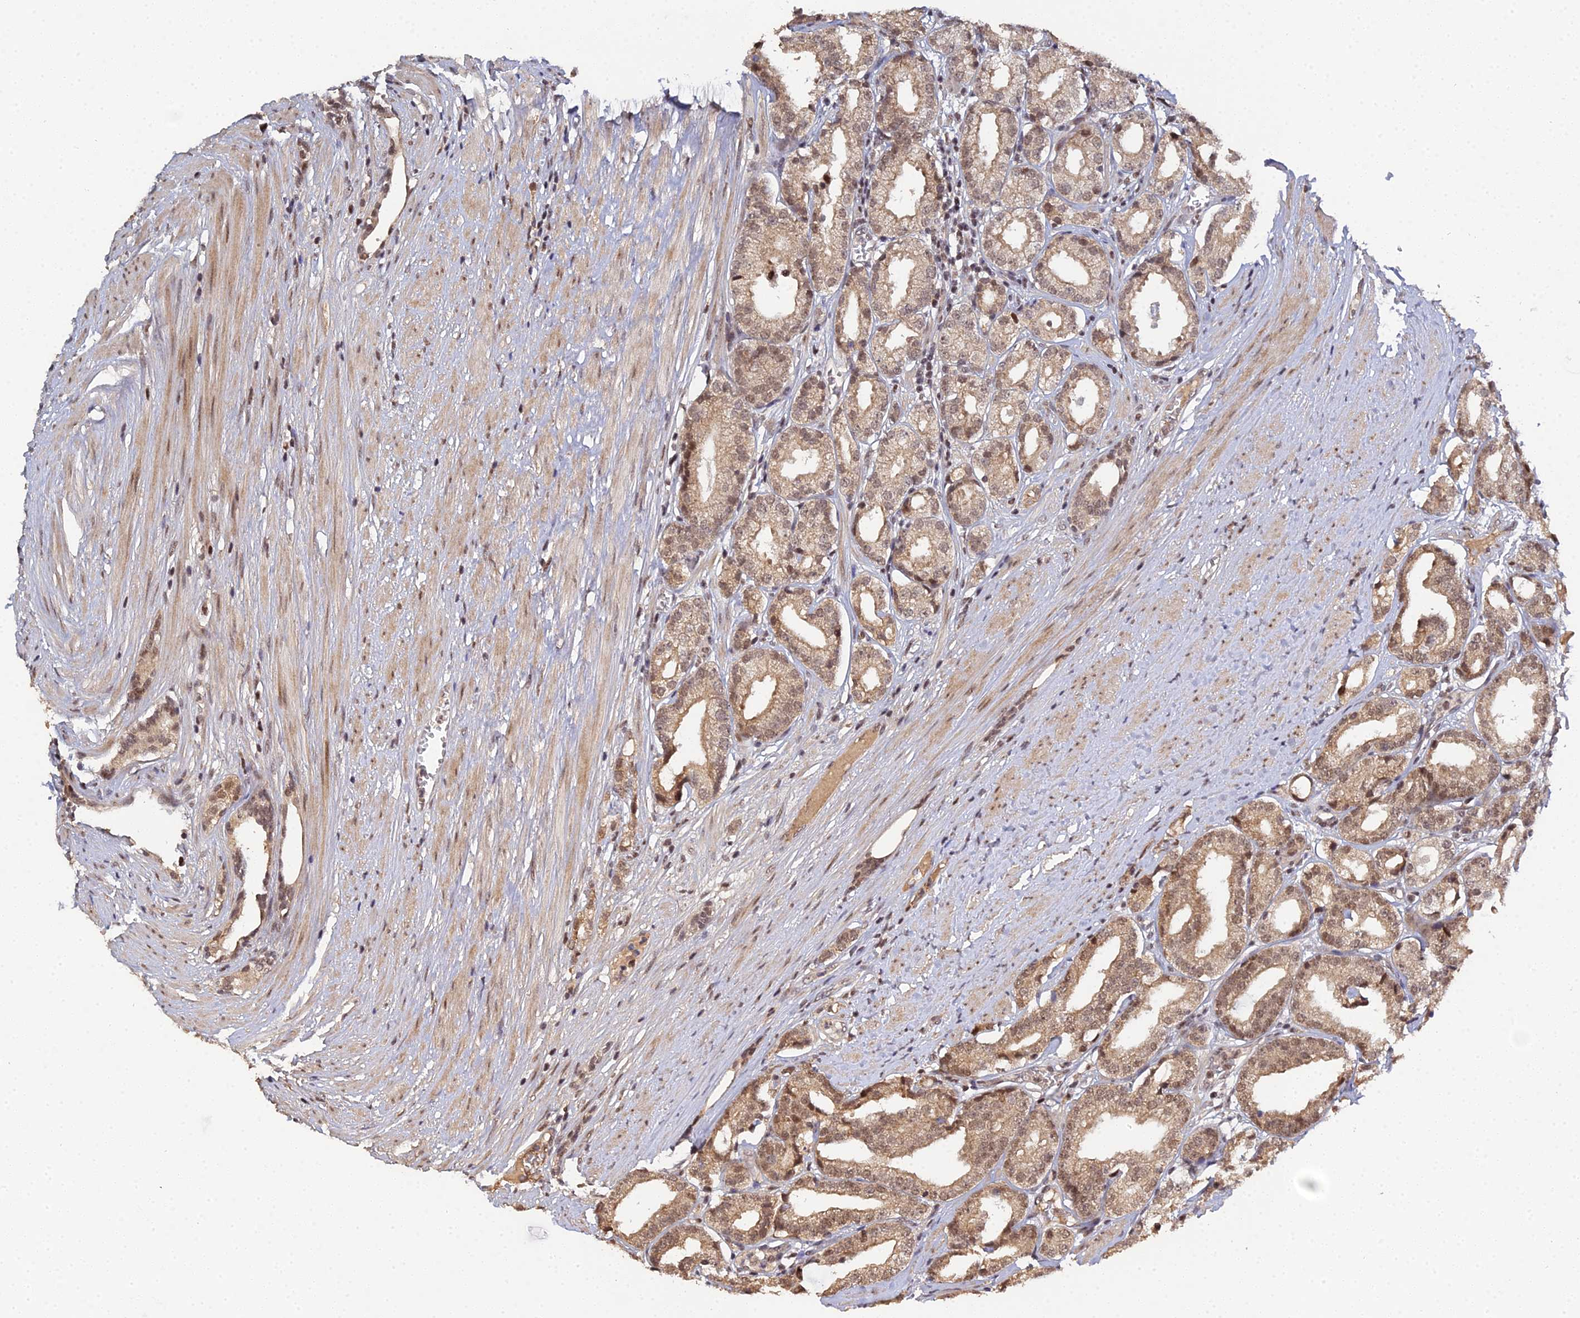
{"staining": {"intensity": "moderate", "quantity": ">75%", "location": "cytoplasmic/membranous,nuclear"}, "tissue": "prostate cancer", "cell_type": "Tumor cells", "image_type": "cancer", "snomed": [{"axis": "morphology", "description": "Adenocarcinoma, High grade"}, {"axis": "topography", "description": "Prostate"}], "caption": "DAB (3,3'-diaminobenzidine) immunohistochemical staining of human prostate cancer (high-grade adenocarcinoma) shows moderate cytoplasmic/membranous and nuclear protein positivity in approximately >75% of tumor cells. (DAB IHC, brown staining for protein, blue staining for nuclei).", "gene": "ERCC5", "patient": {"sex": "male", "age": 69}}